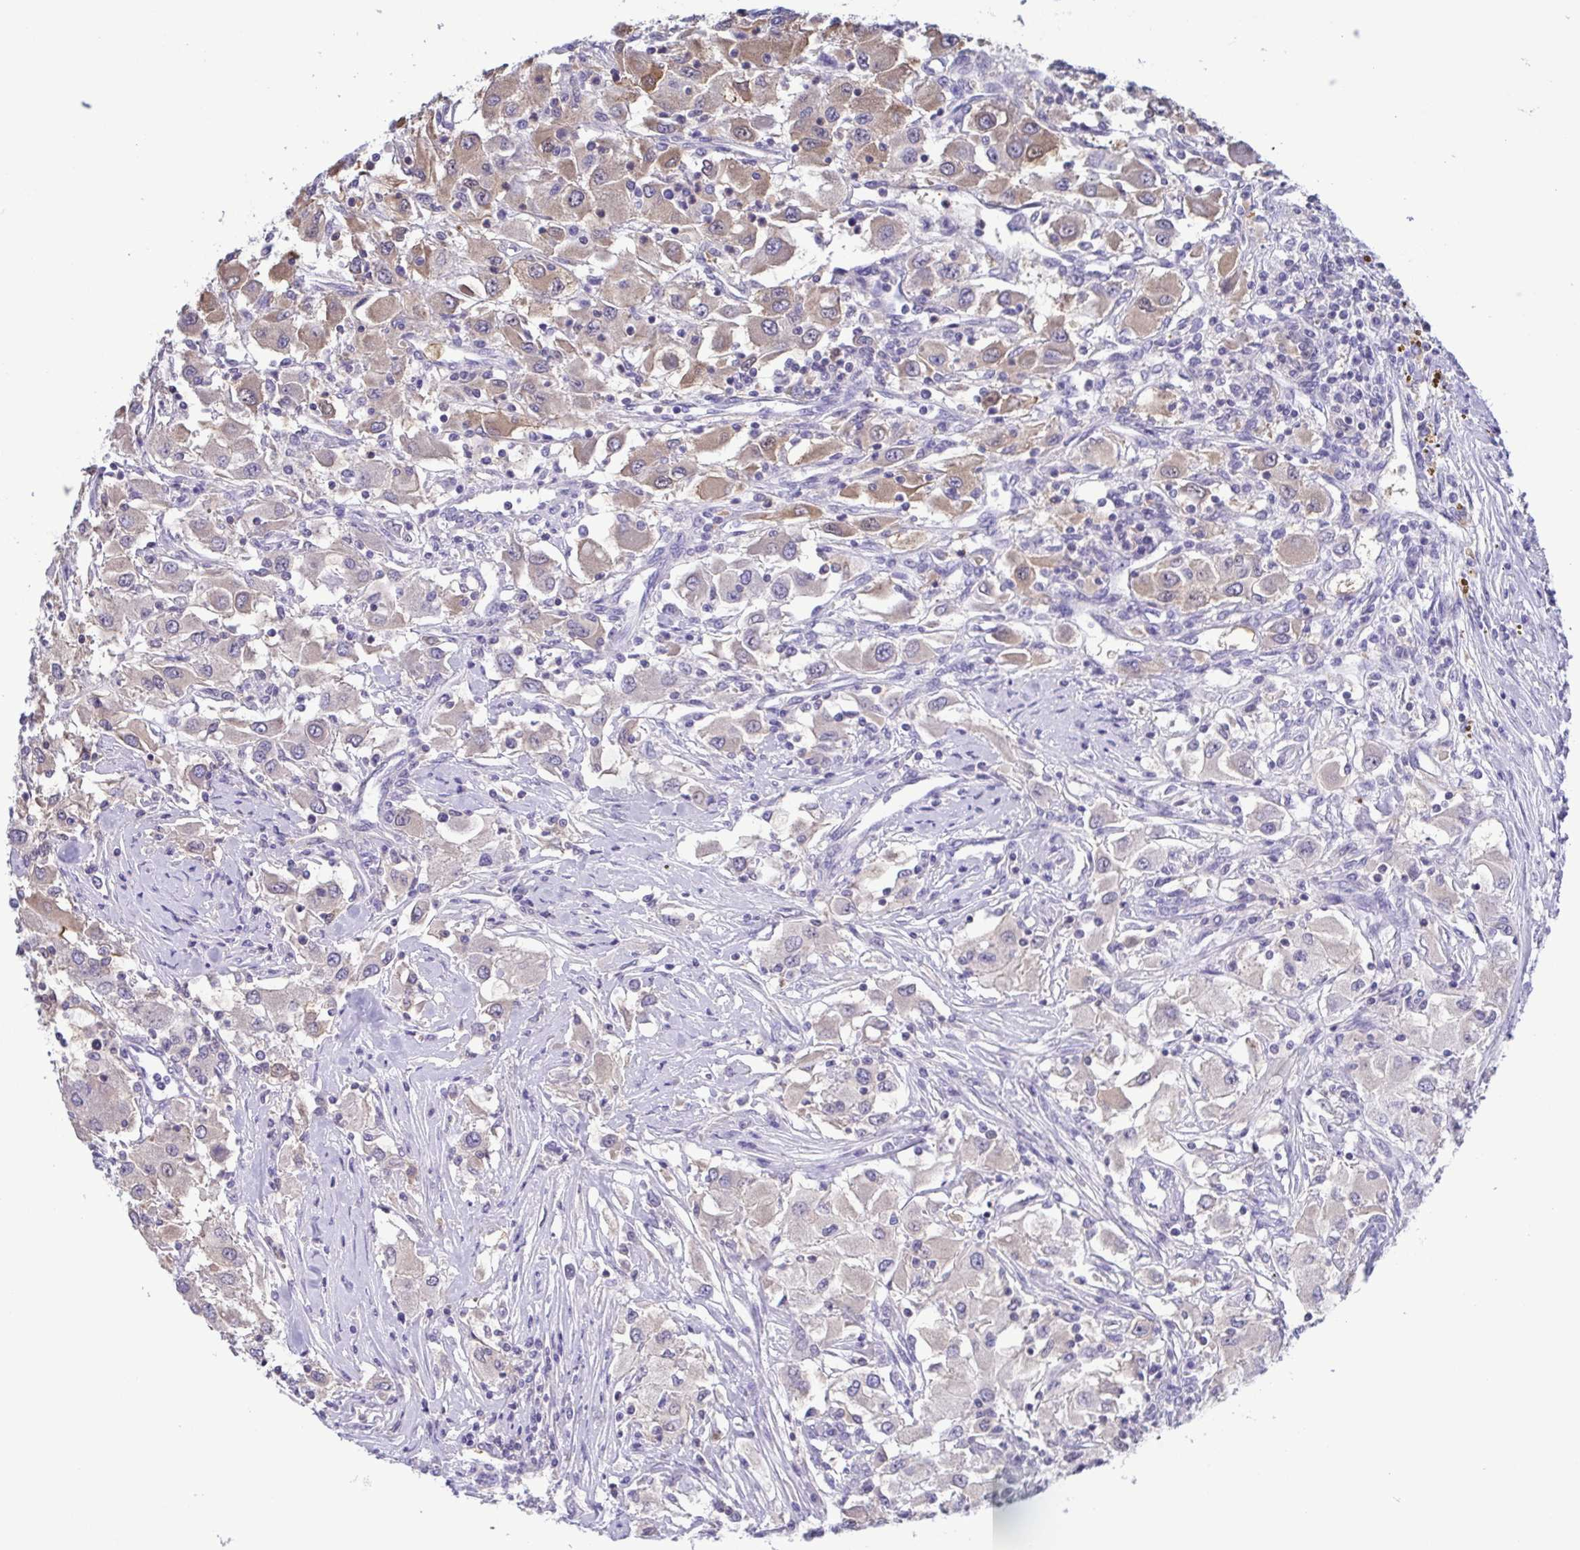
{"staining": {"intensity": "weak", "quantity": ">75%", "location": "cytoplasmic/membranous"}, "tissue": "renal cancer", "cell_type": "Tumor cells", "image_type": "cancer", "snomed": [{"axis": "morphology", "description": "Adenocarcinoma, NOS"}, {"axis": "topography", "description": "Kidney"}], "caption": "There is low levels of weak cytoplasmic/membranous staining in tumor cells of adenocarcinoma (renal), as demonstrated by immunohistochemical staining (brown color).", "gene": "LDHC", "patient": {"sex": "female", "age": 67}}